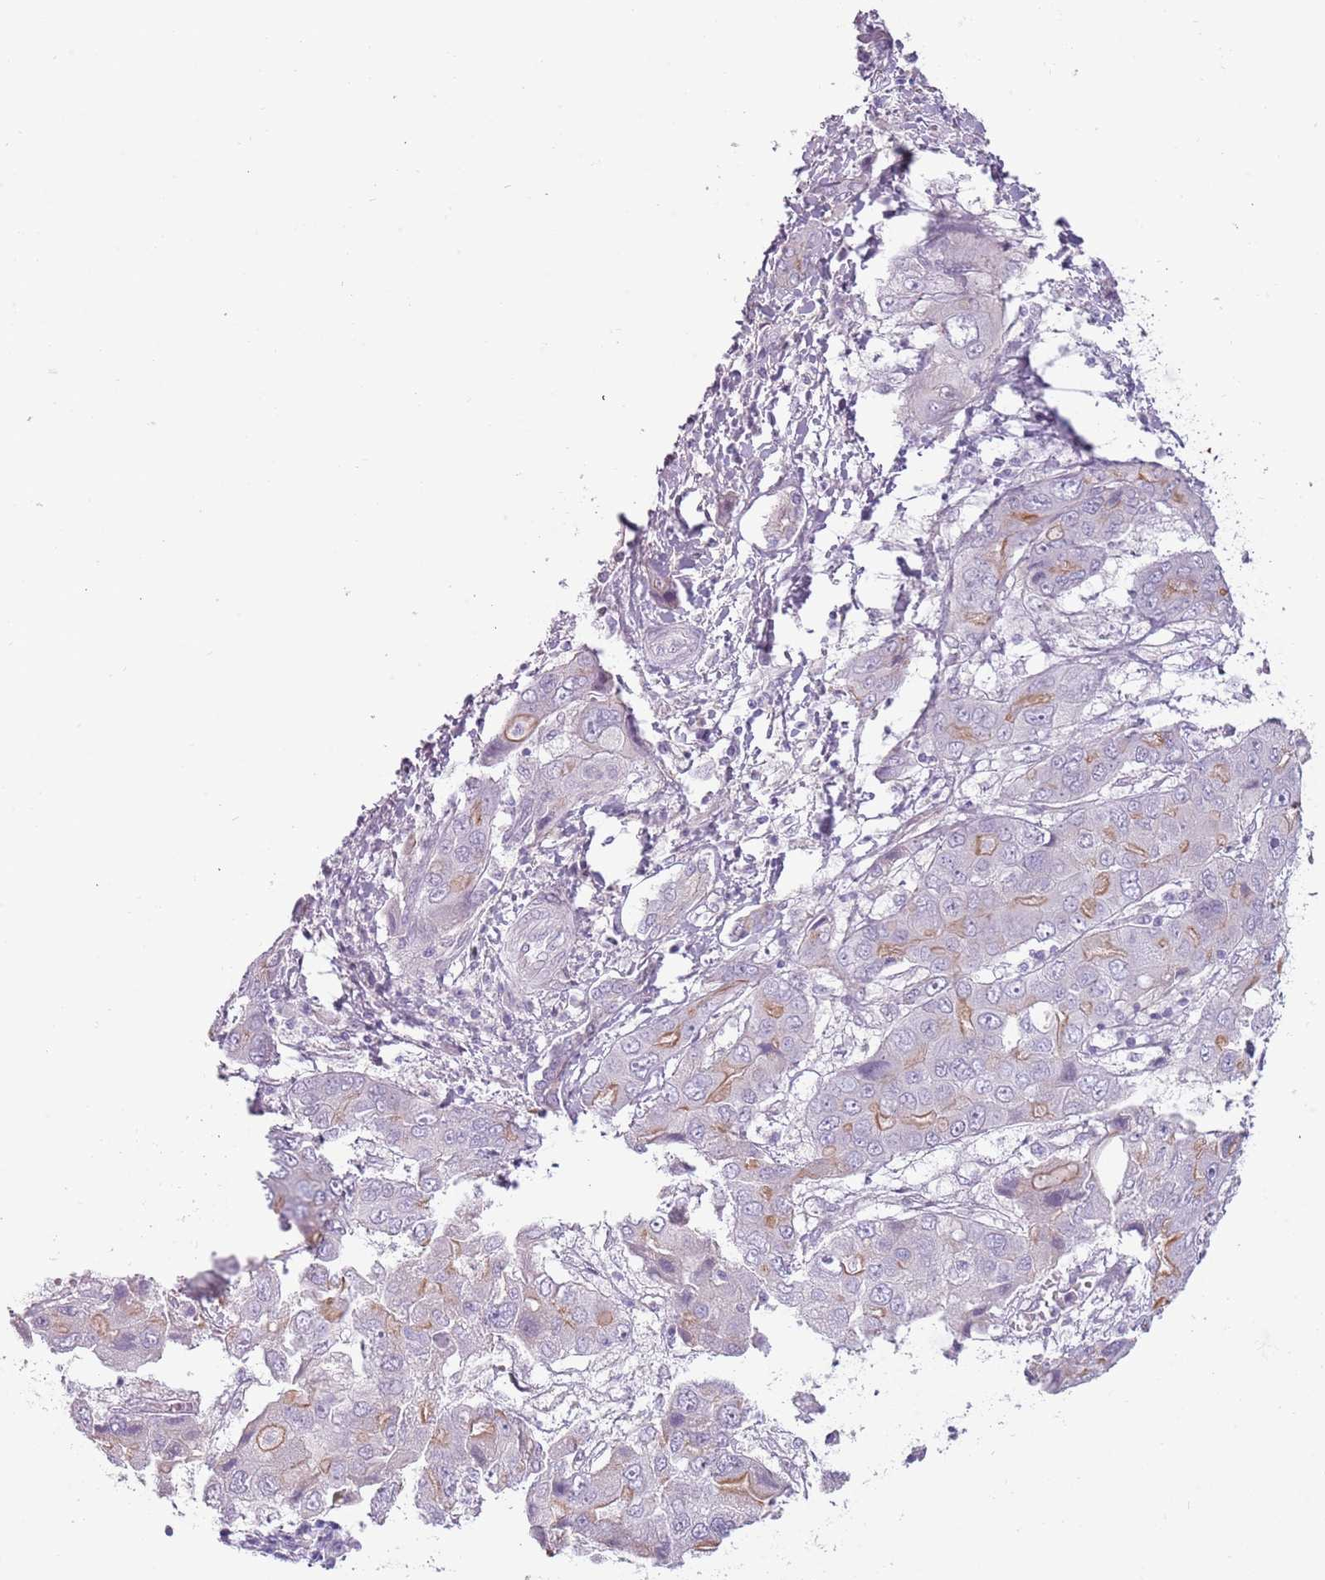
{"staining": {"intensity": "moderate", "quantity": "<25%", "location": "cytoplasmic/membranous"}, "tissue": "liver cancer", "cell_type": "Tumor cells", "image_type": "cancer", "snomed": [{"axis": "morphology", "description": "Cholangiocarcinoma"}, {"axis": "topography", "description": "Liver"}], "caption": "Immunohistochemistry staining of cholangiocarcinoma (liver), which demonstrates low levels of moderate cytoplasmic/membranous expression in approximately <25% of tumor cells indicating moderate cytoplasmic/membranous protein expression. The staining was performed using DAB (3,3'-diaminobenzidine) (brown) for protein detection and nuclei were counterstained in hematoxylin (blue).", "gene": "RFX2", "patient": {"sex": "male", "age": 67}}